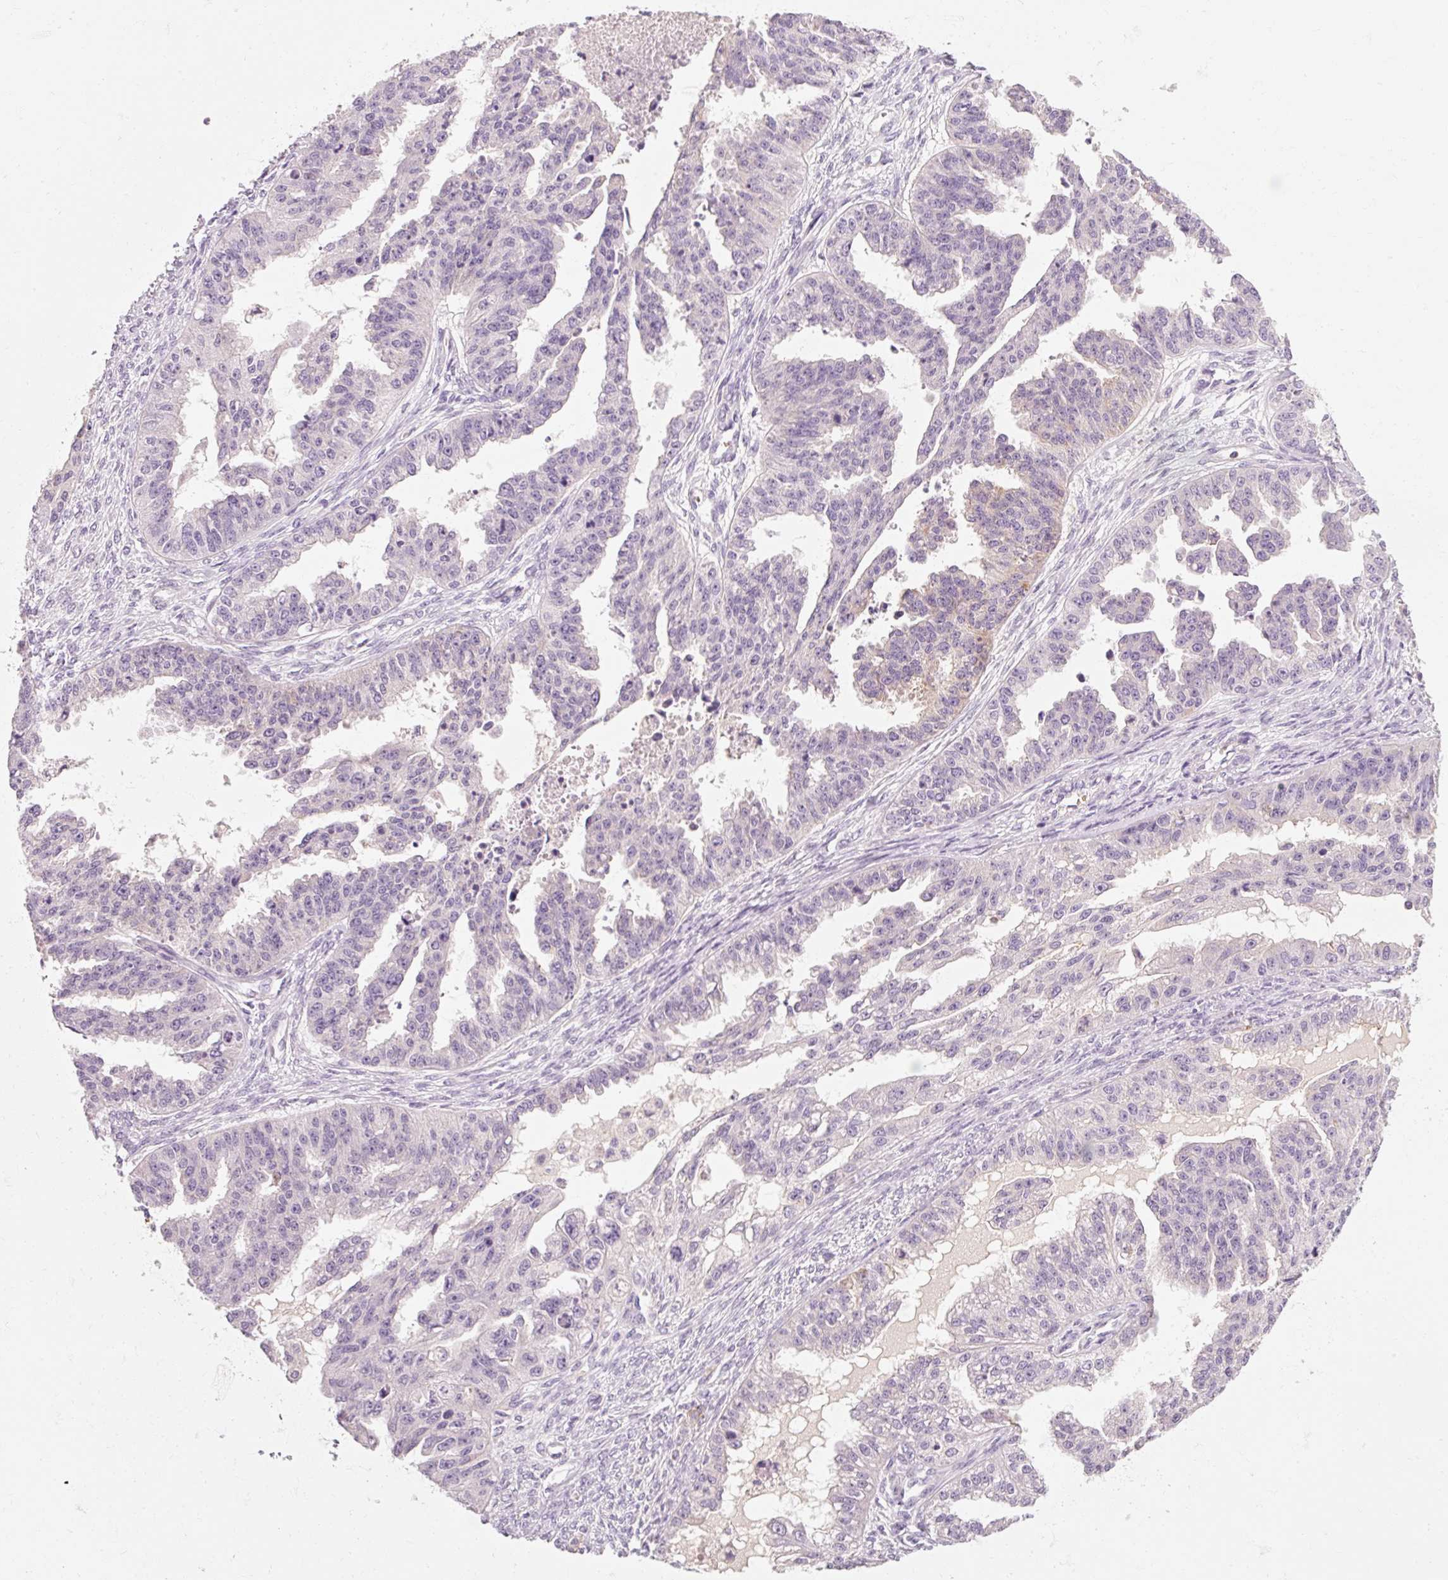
{"staining": {"intensity": "negative", "quantity": "none", "location": "none"}, "tissue": "ovarian cancer", "cell_type": "Tumor cells", "image_type": "cancer", "snomed": [{"axis": "morphology", "description": "Cystadenocarcinoma, serous, NOS"}, {"axis": "topography", "description": "Ovary"}], "caption": "Immunohistochemistry of human ovarian serous cystadenocarcinoma shows no staining in tumor cells.", "gene": "OR8K1", "patient": {"sex": "female", "age": 58}}